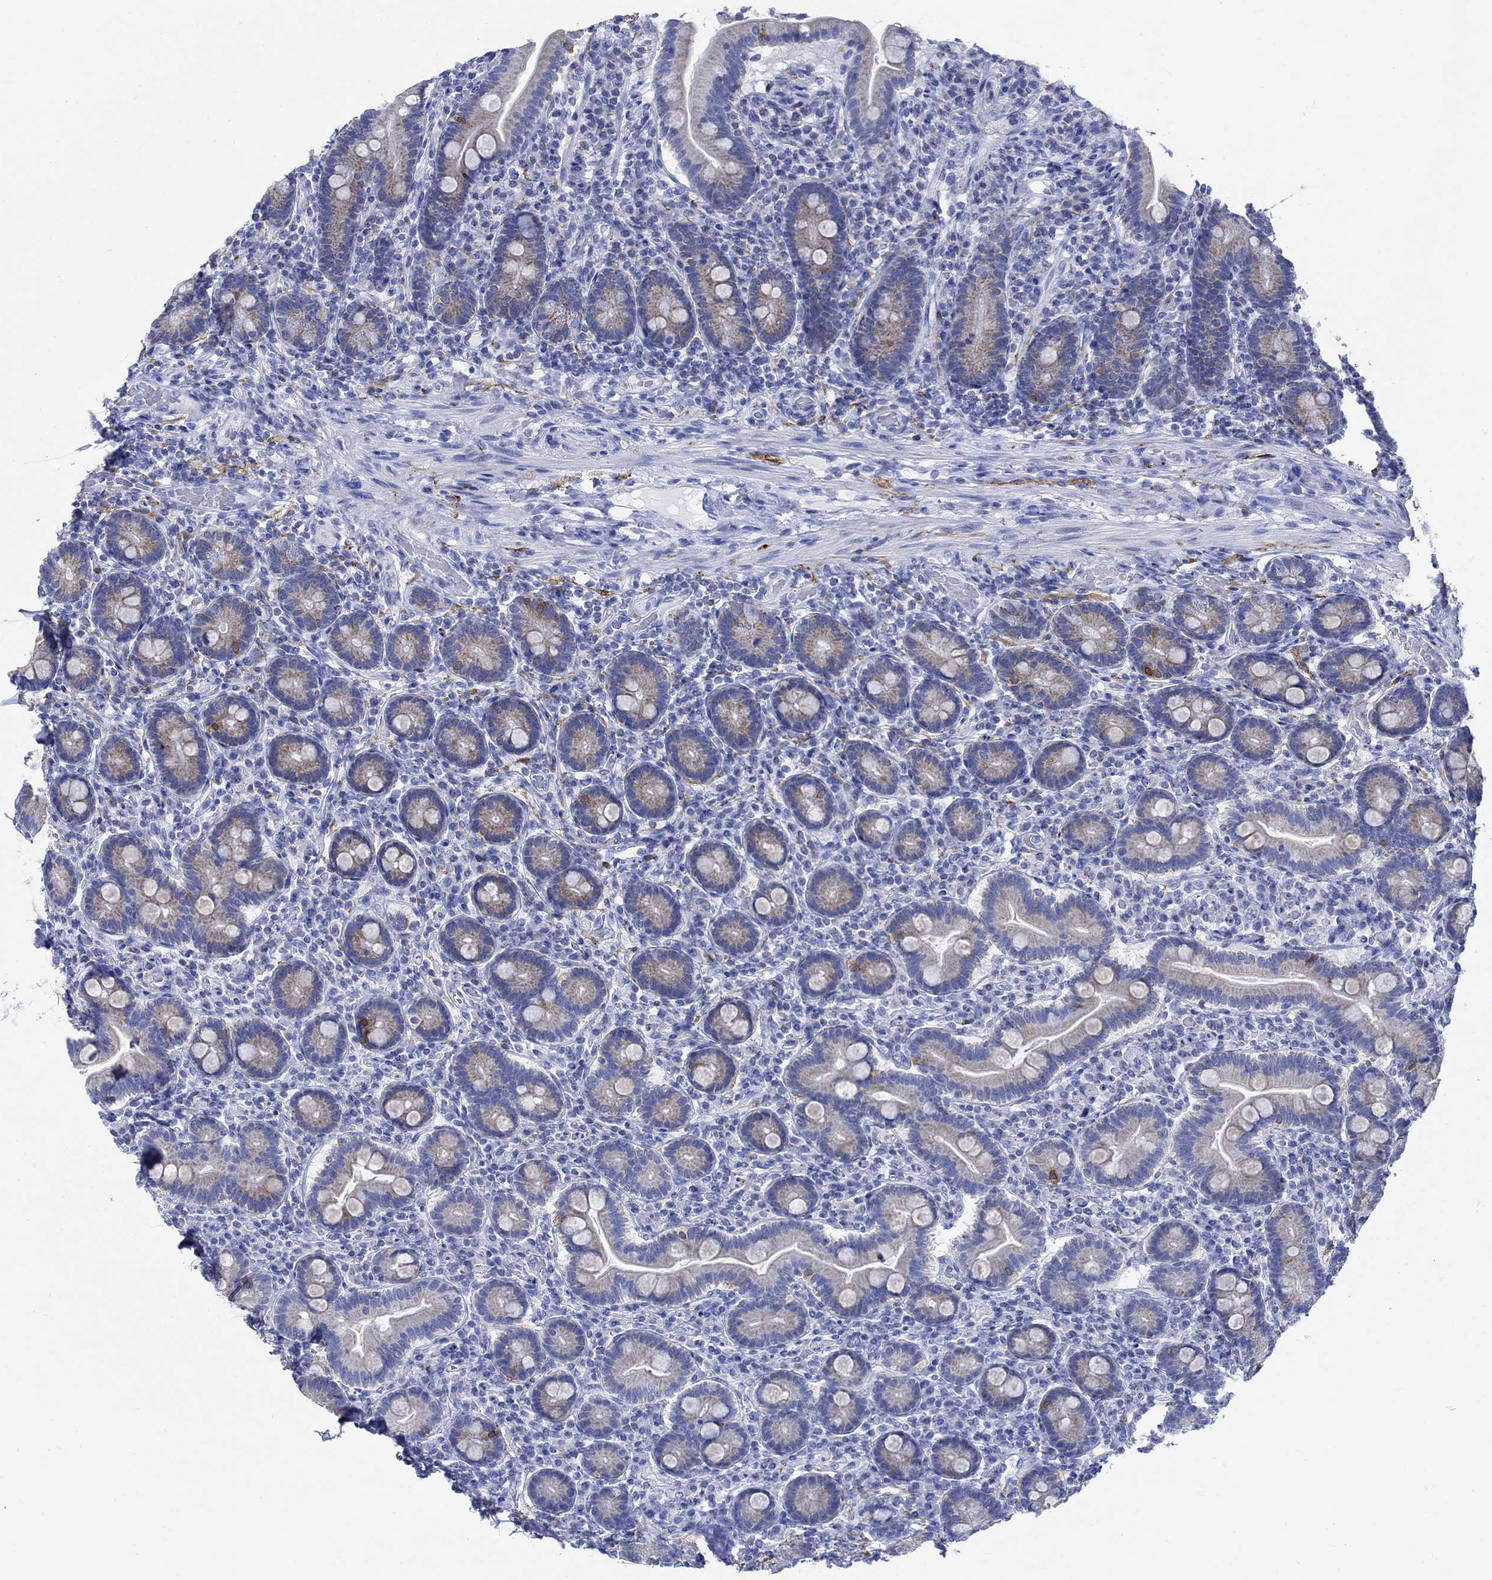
{"staining": {"intensity": "strong", "quantity": "<25%", "location": "cytoplasmic/membranous"}, "tissue": "small intestine", "cell_type": "Glandular cells", "image_type": "normal", "snomed": [{"axis": "morphology", "description": "Normal tissue, NOS"}, {"axis": "topography", "description": "Small intestine"}], "caption": "IHC (DAB) staining of benign small intestine exhibits strong cytoplasmic/membranous protein positivity in approximately <25% of glandular cells.", "gene": "CPLX1", "patient": {"sex": "male", "age": 66}}